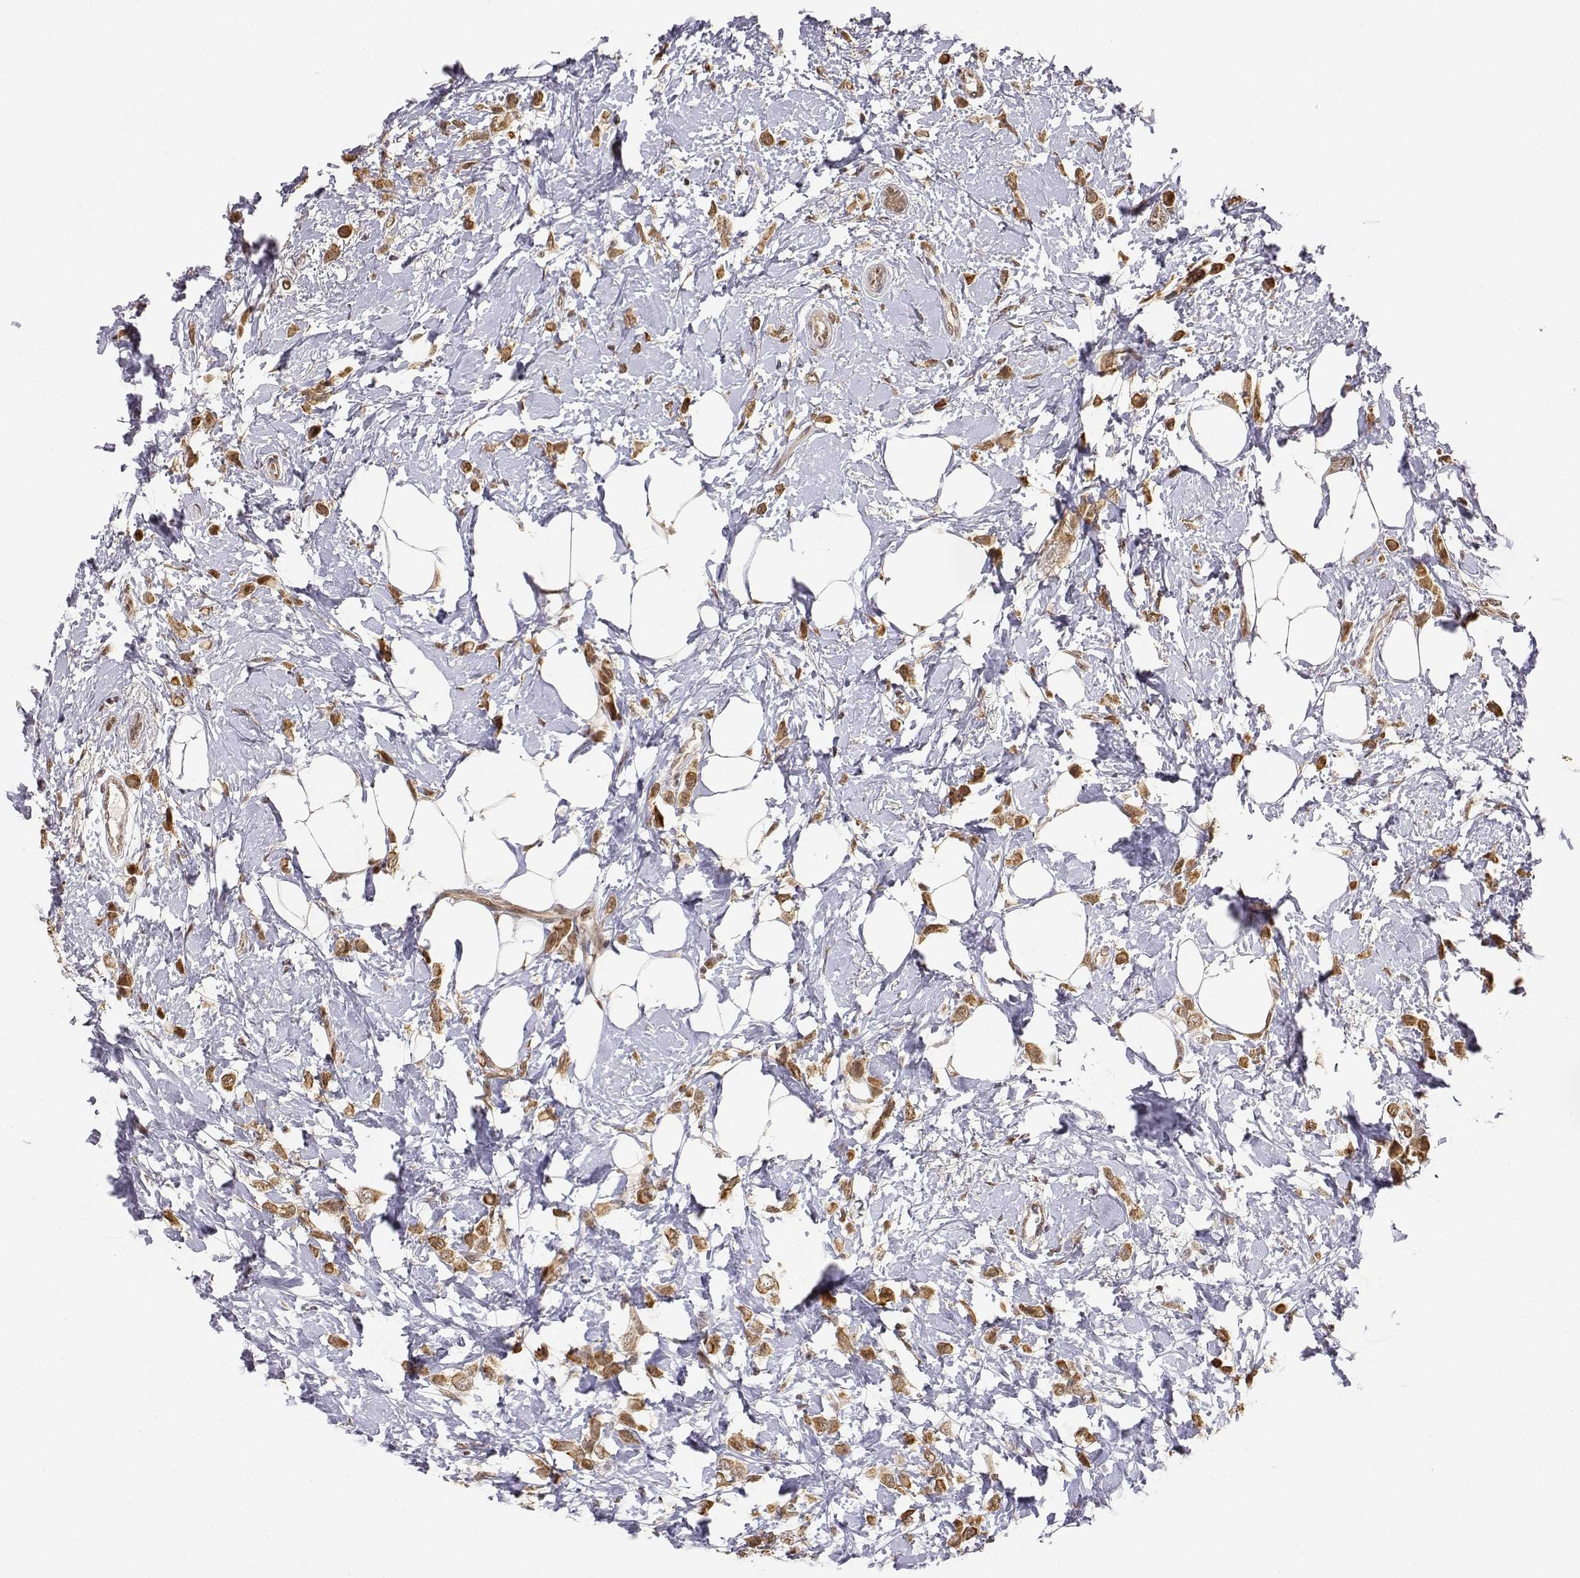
{"staining": {"intensity": "strong", "quantity": ">75%", "location": "cytoplasmic/membranous"}, "tissue": "breast cancer", "cell_type": "Tumor cells", "image_type": "cancer", "snomed": [{"axis": "morphology", "description": "Lobular carcinoma"}, {"axis": "topography", "description": "Breast"}], "caption": "Strong cytoplasmic/membranous positivity for a protein is seen in about >75% of tumor cells of breast lobular carcinoma using IHC.", "gene": "BRCA1", "patient": {"sex": "female", "age": 66}}